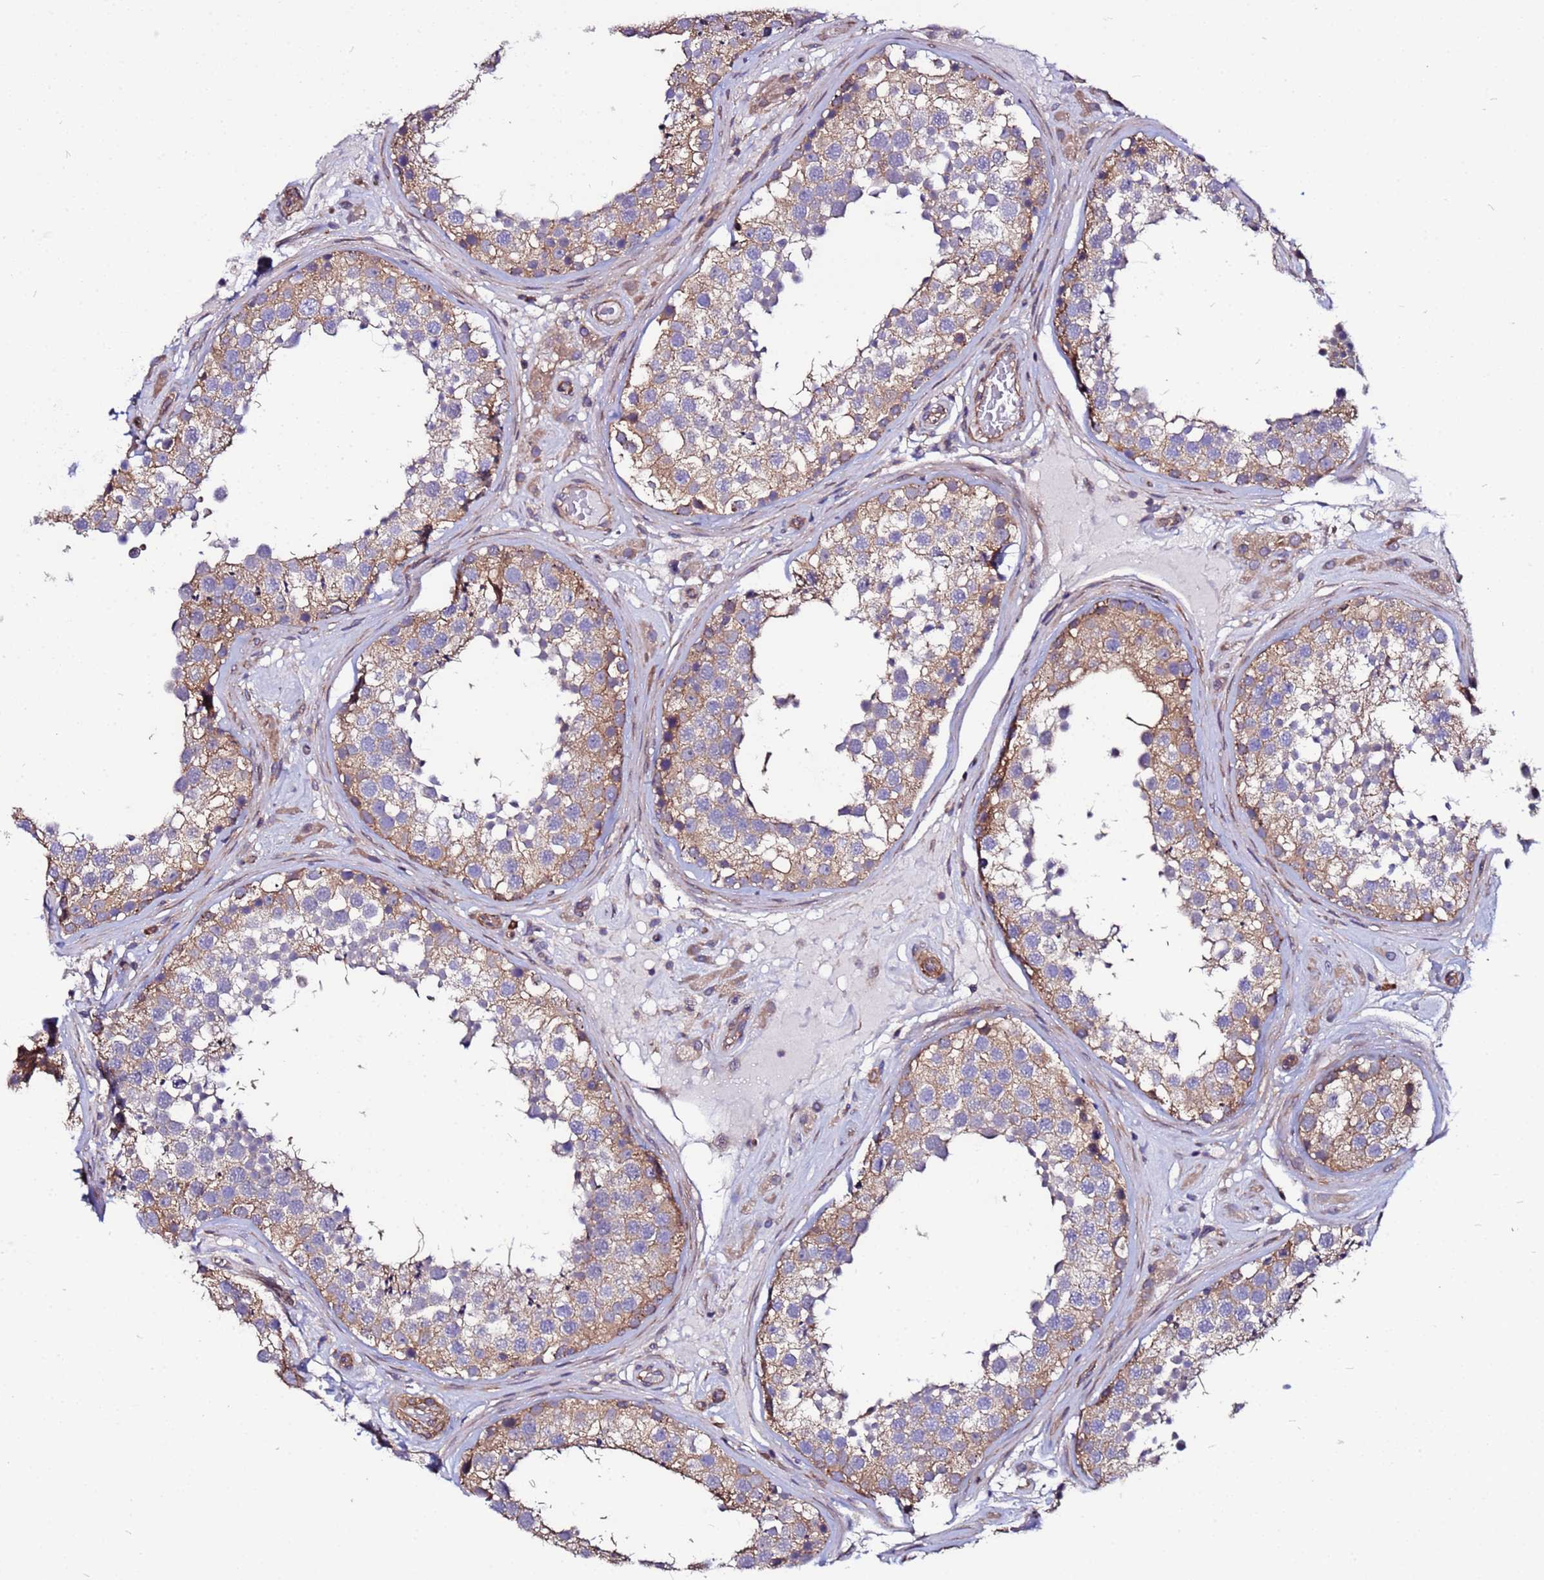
{"staining": {"intensity": "moderate", "quantity": ">75%", "location": "cytoplasmic/membranous"}, "tissue": "testis", "cell_type": "Cells in seminiferous ducts", "image_type": "normal", "snomed": [{"axis": "morphology", "description": "Normal tissue, NOS"}, {"axis": "topography", "description": "Testis"}], "caption": "Testis stained with a brown dye demonstrates moderate cytoplasmic/membranous positive positivity in approximately >75% of cells in seminiferous ducts.", "gene": "STK38L", "patient": {"sex": "male", "age": 26}}